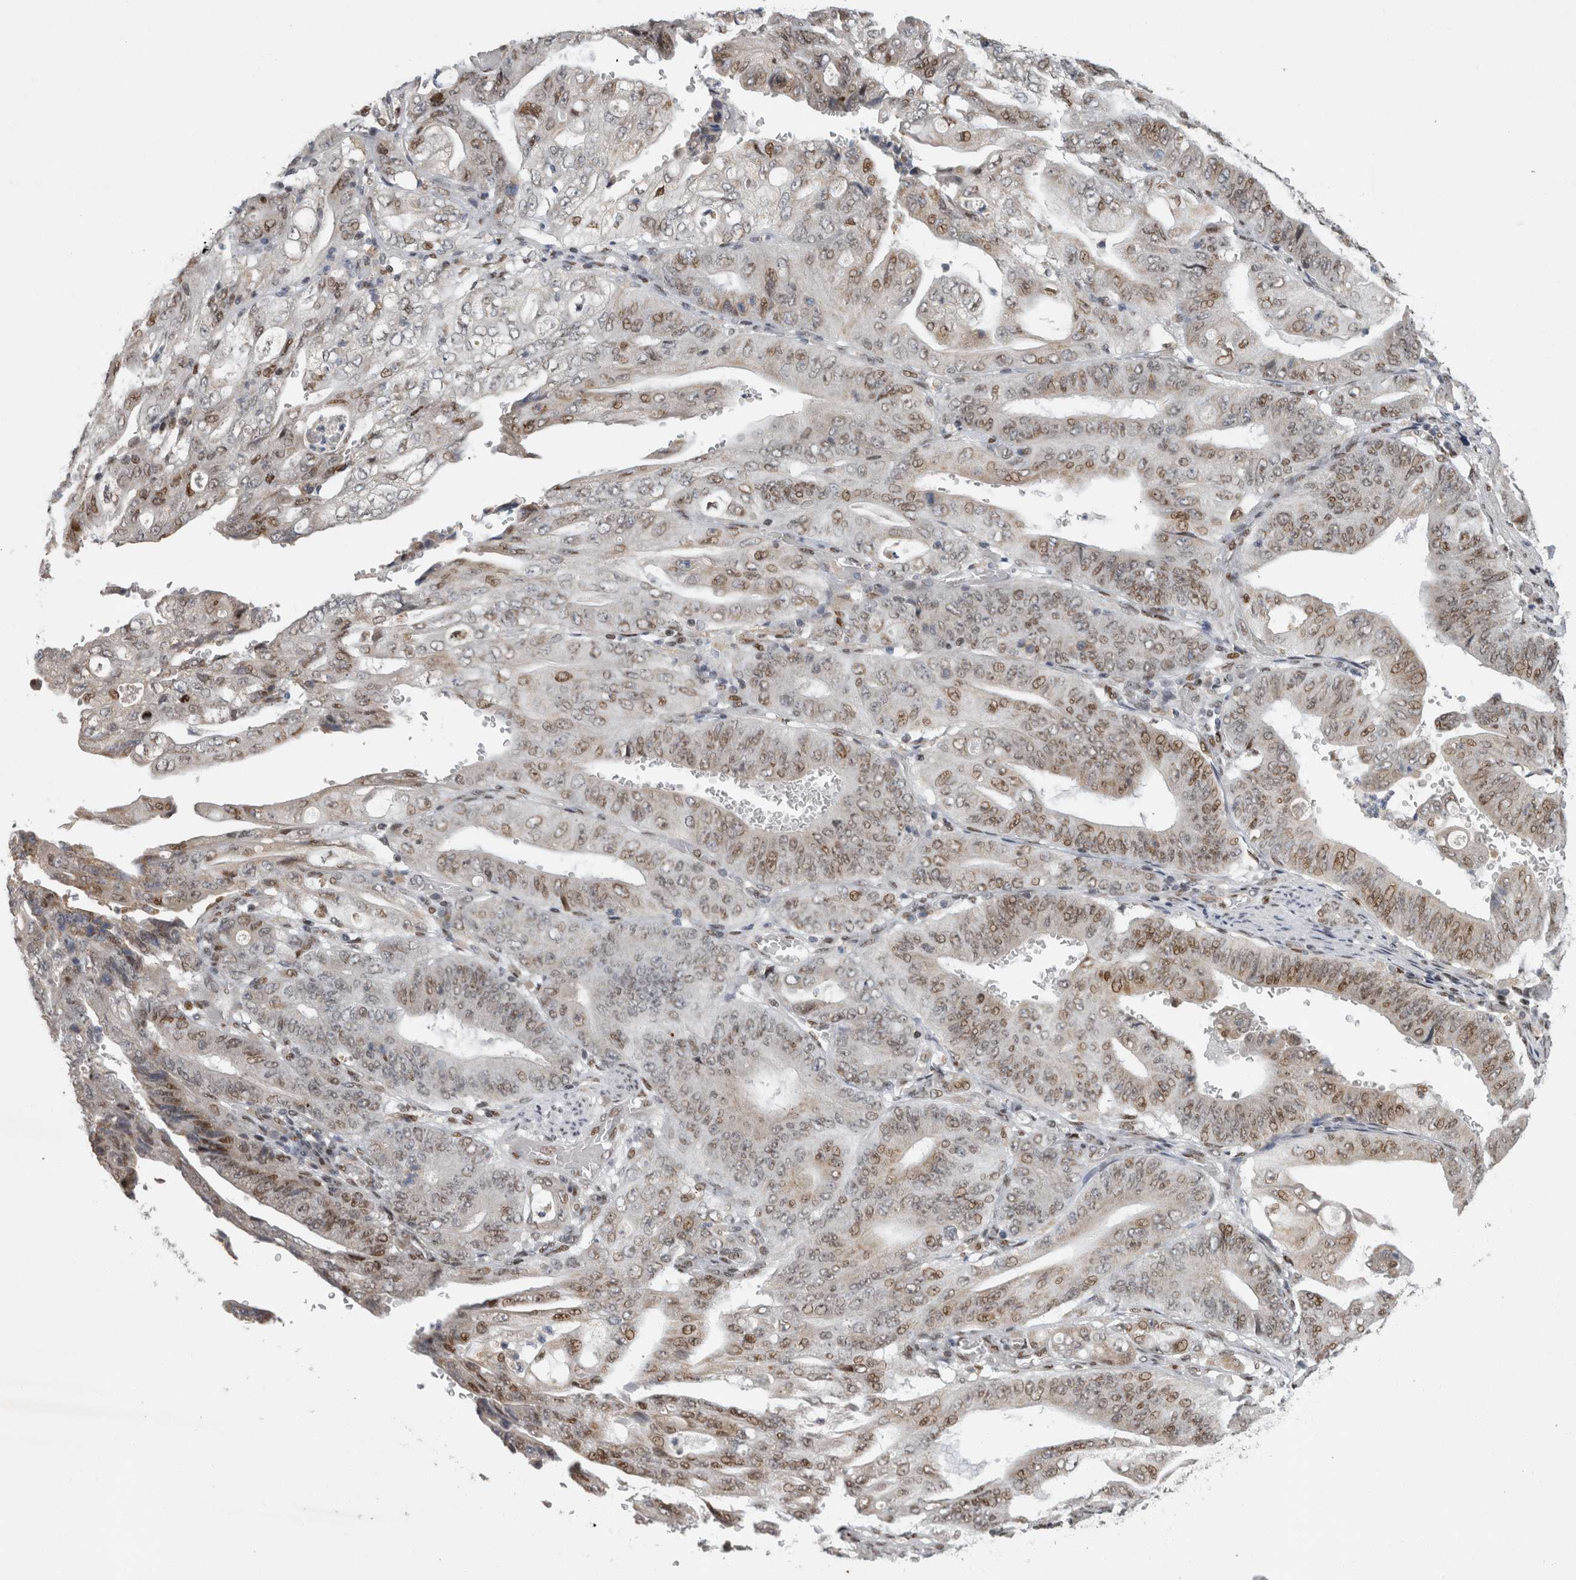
{"staining": {"intensity": "weak", "quantity": ">75%", "location": "nuclear"}, "tissue": "stomach cancer", "cell_type": "Tumor cells", "image_type": "cancer", "snomed": [{"axis": "morphology", "description": "Adenocarcinoma, NOS"}, {"axis": "topography", "description": "Stomach"}], "caption": "Stomach cancer (adenocarcinoma) stained with DAB IHC exhibits low levels of weak nuclear staining in about >75% of tumor cells. Immunohistochemistry (ihc) stains the protein in brown and the nuclei are stained blue.", "gene": "C8orf58", "patient": {"sex": "female", "age": 73}}